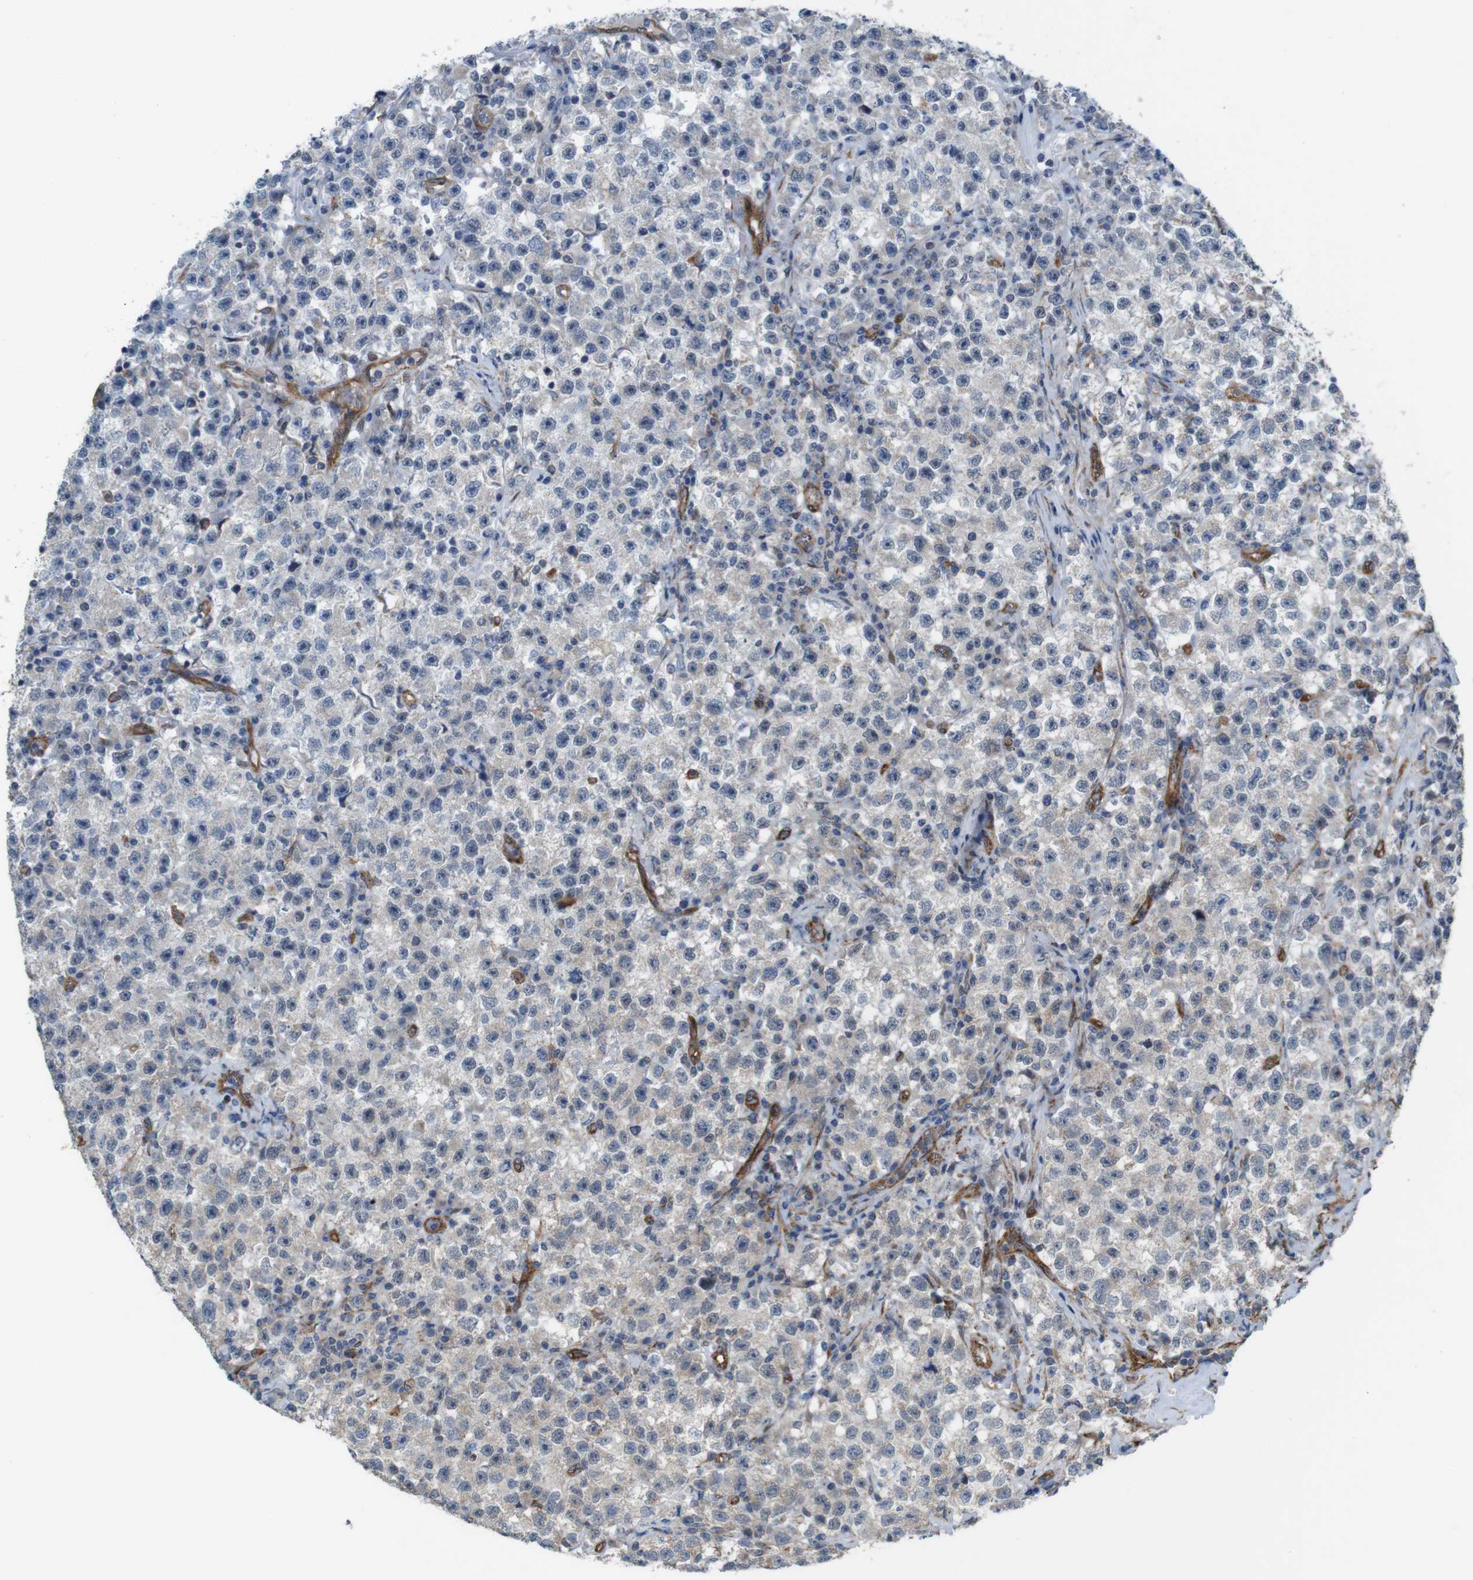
{"staining": {"intensity": "negative", "quantity": "none", "location": "none"}, "tissue": "testis cancer", "cell_type": "Tumor cells", "image_type": "cancer", "snomed": [{"axis": "morphology", "description": "Seminoma, NOS"}, {"axis": "topography", "description": "Testis"}], "caption": "Immunohistochemistry histopathology image of neoplastic tissue: testis seminoma stained with DAB exhibits no significant protein expression in tumor cells.", "gene": "PTGER4", "patient": {"sex": "male", "age": 22}}